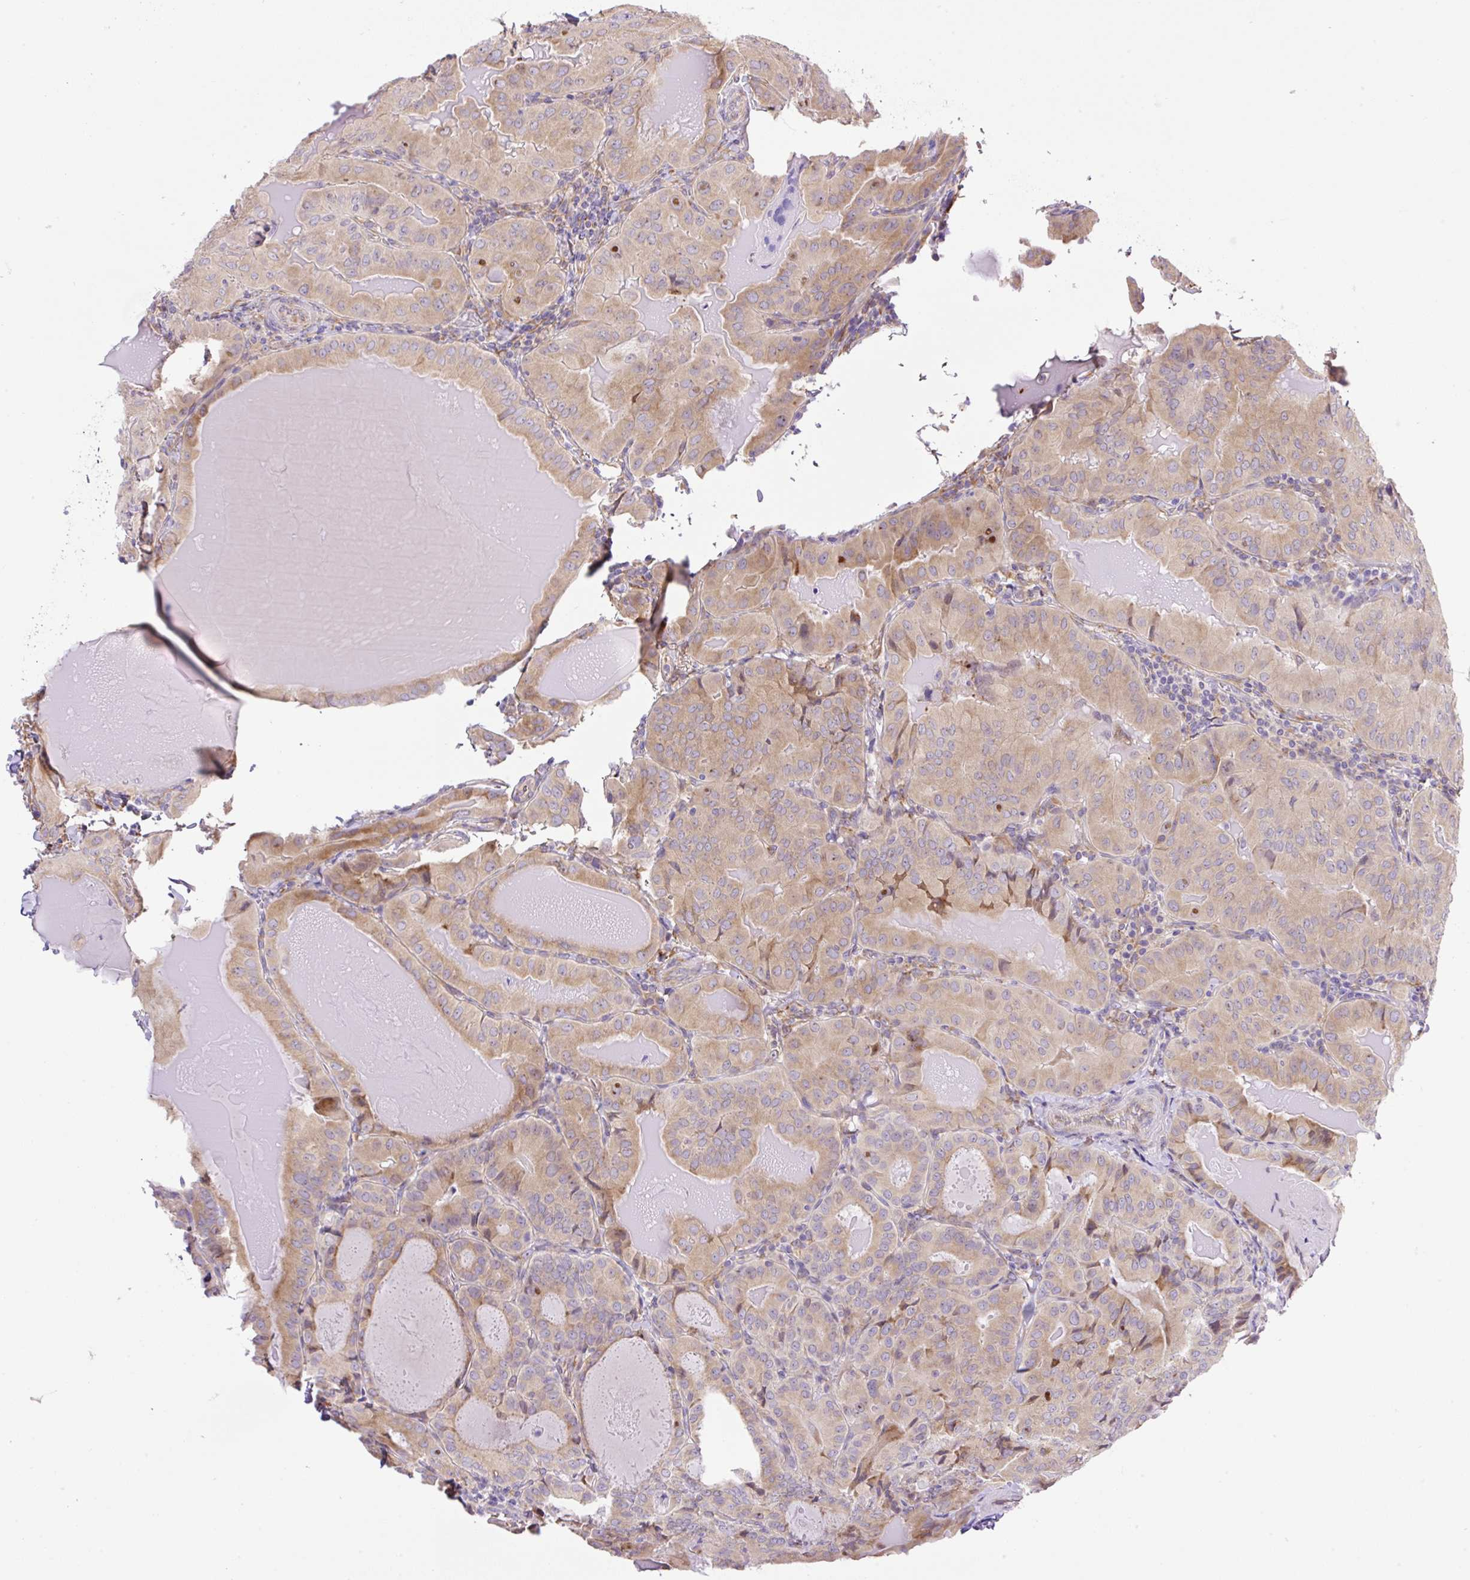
{"staining": {"intensity": "weak", "quantity": ">75%", "location": "cytoplasmic/membranous"}, "tissue": "thyroid cancer", "cell_type": "Tumor cells", "image_type": "cancer", "snomed": [{"axis": "morphology", "description": "Papillary adenocarcinoma, NOS"}, {"axis": "topography", "description": "Thyroid gland"}], "caption": "Immunohistochemistry (IHC) of human thyroid cancer (papillary adenocarcinoma) shows low levels of weak cytoplasmic/membranous staining in approximately >75% of tumor cells.", "gene": "POFUT1", "patient": {"sex": "female", "age": 68}}